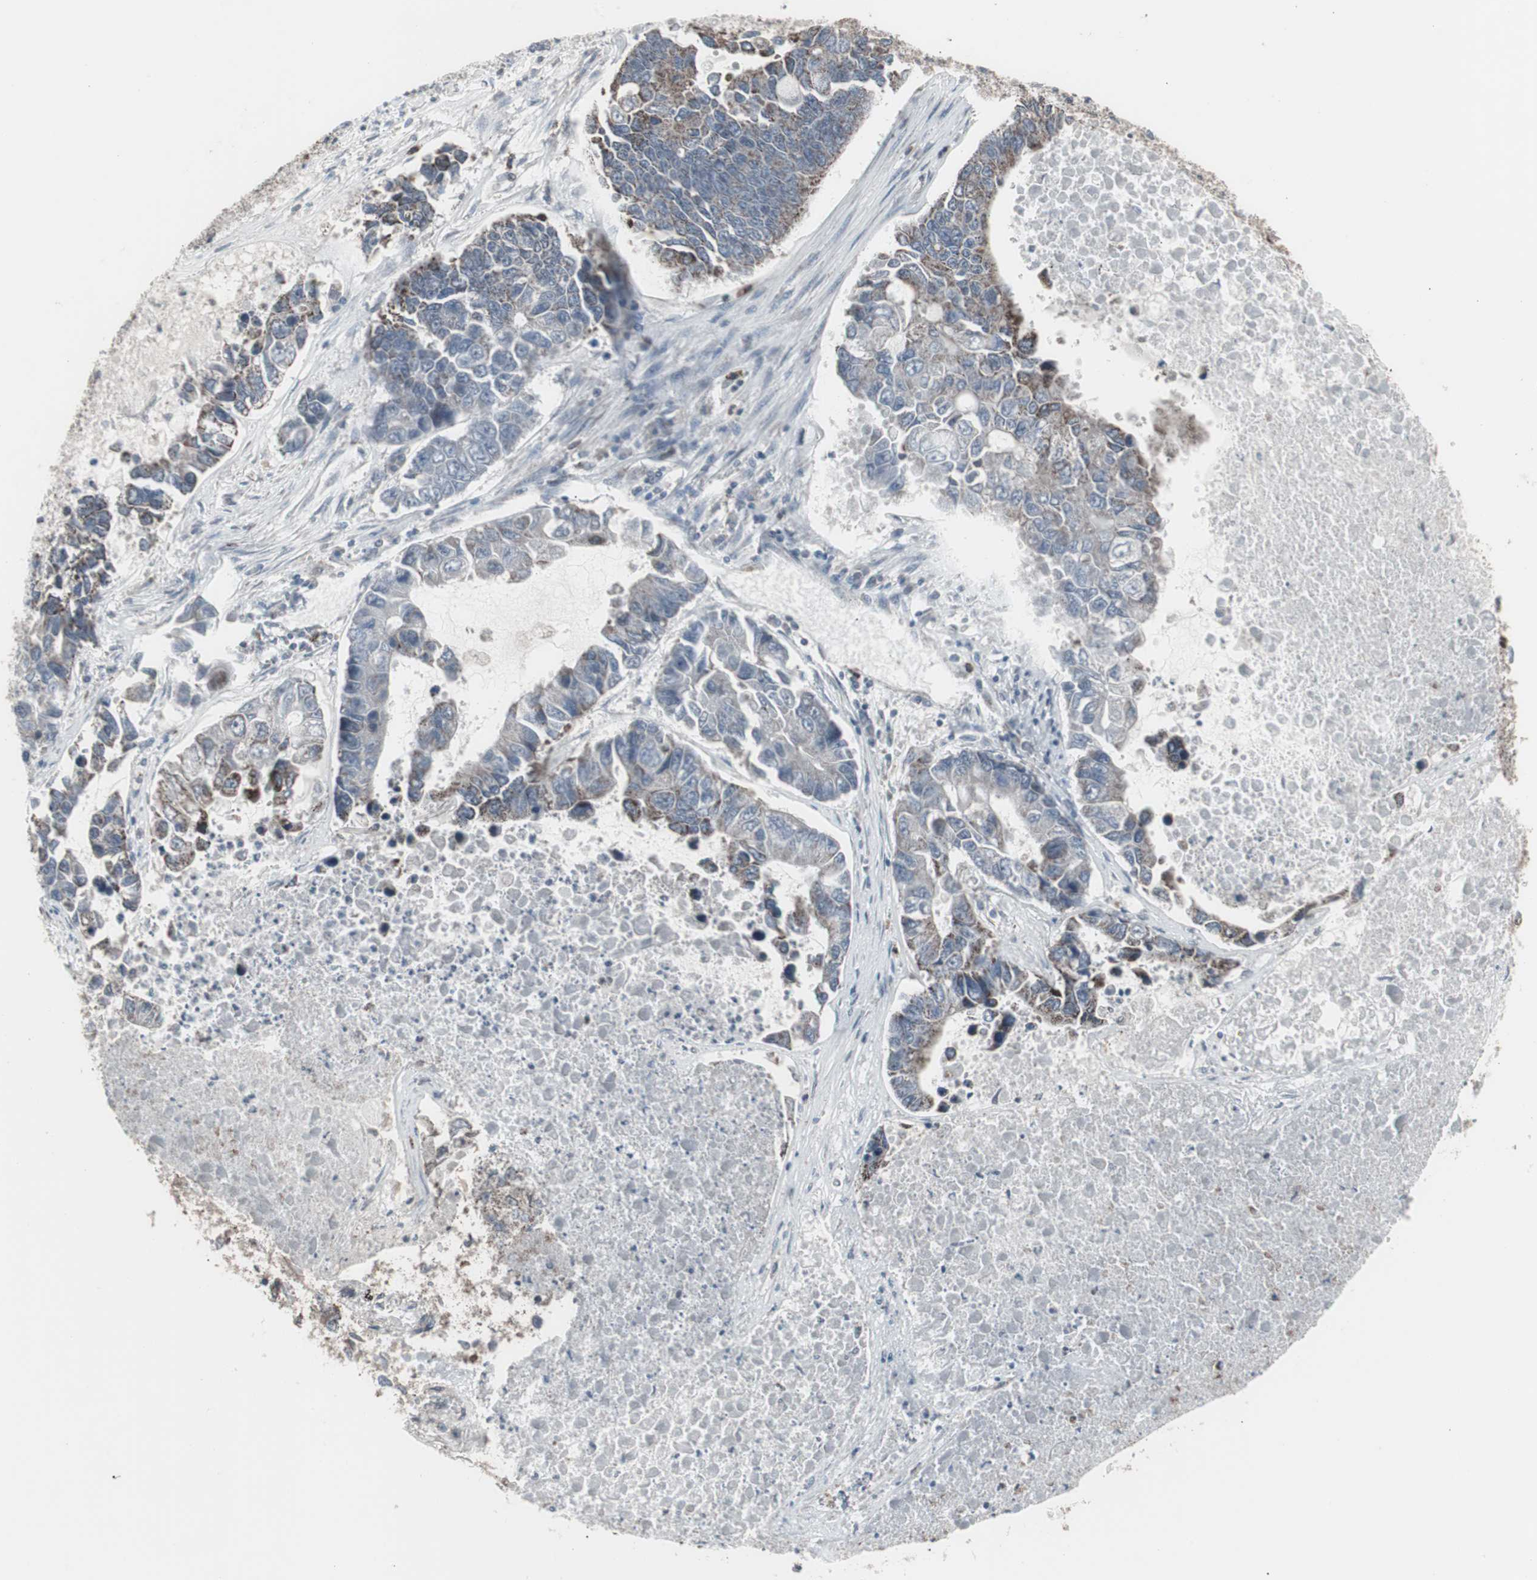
{"staining": {"intensity": "weak", "quantity": "<25%", "location": "cytoplasmic/membranous,nuclear"}, "tissue": "lung cancer", "cell_type": "Tumor cells", "image_type": "cancer", "snomed": [{"axis": "morphology", "description": "Adenocarcinoma, NOS"}, {"axis": "topography", "description": "Lung"}], "caption": "A micrograph of lung cancer stained for a protein reveals no brown staining in tumor cells.", "gene": "RXRA", "patient": {"sex": "female", "age": 51}}